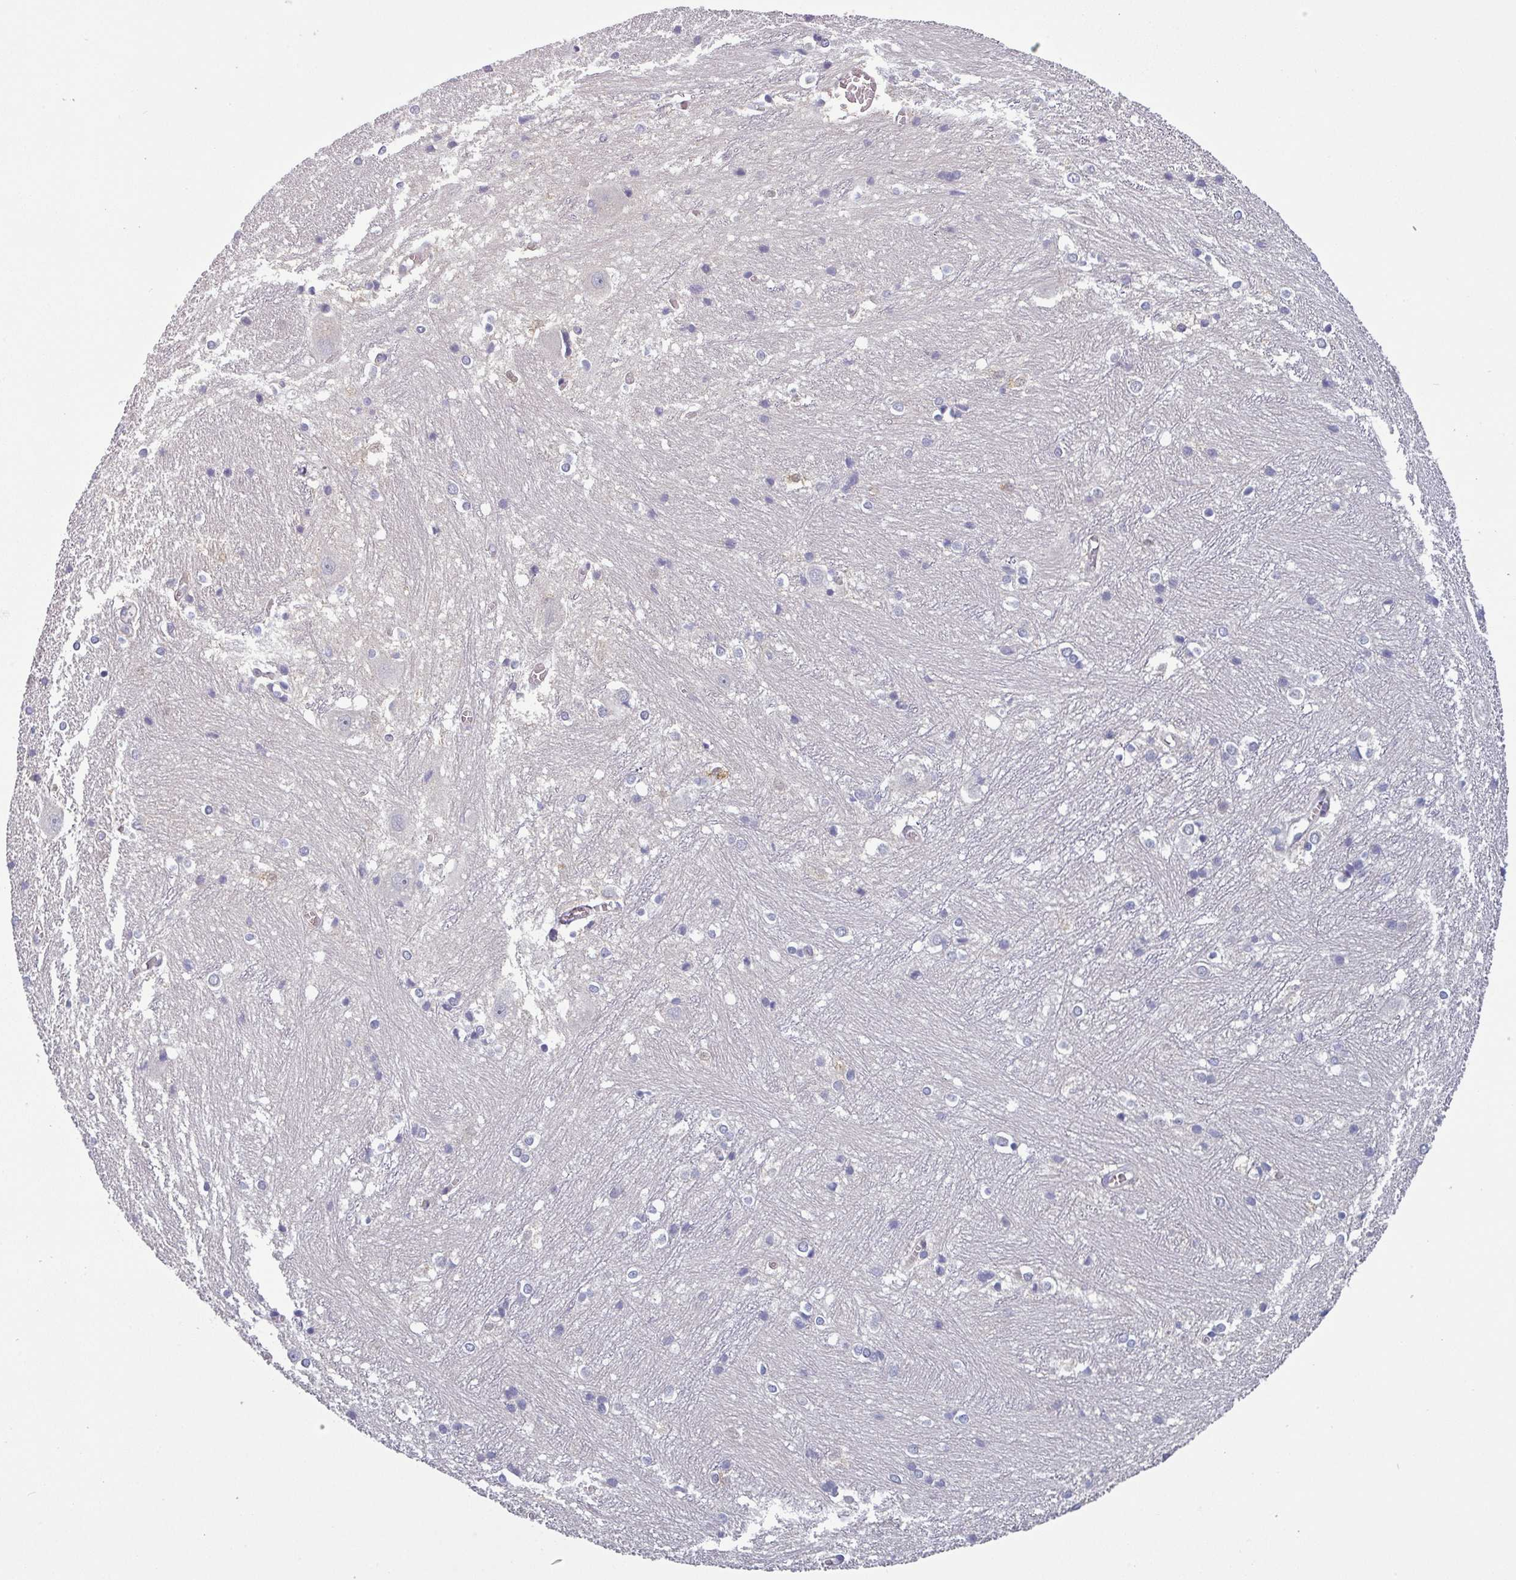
{"staining": {"intensity": "weak", "quantity": "<25%", "location": "nuclear"}, "tissue": "caudate", "cell_type": "Glial cells", "image_type": "normal", "snomed": [{"axis": "morphology", "description": "Normal tissue, NOS"}, {"axis": "topography", "description": "Lateral ventricle wall"}], "caption": "IHC image of unremarkable human caudate stained for a protein (brown), which reveals no expression in glial cells. (DAB (3,3'-diaminobenzidine) immunohistochemistry with hematoxylin counter stain).", "gene": "PRAMEF12", "patient": {"sex": "male", "age": 37}}